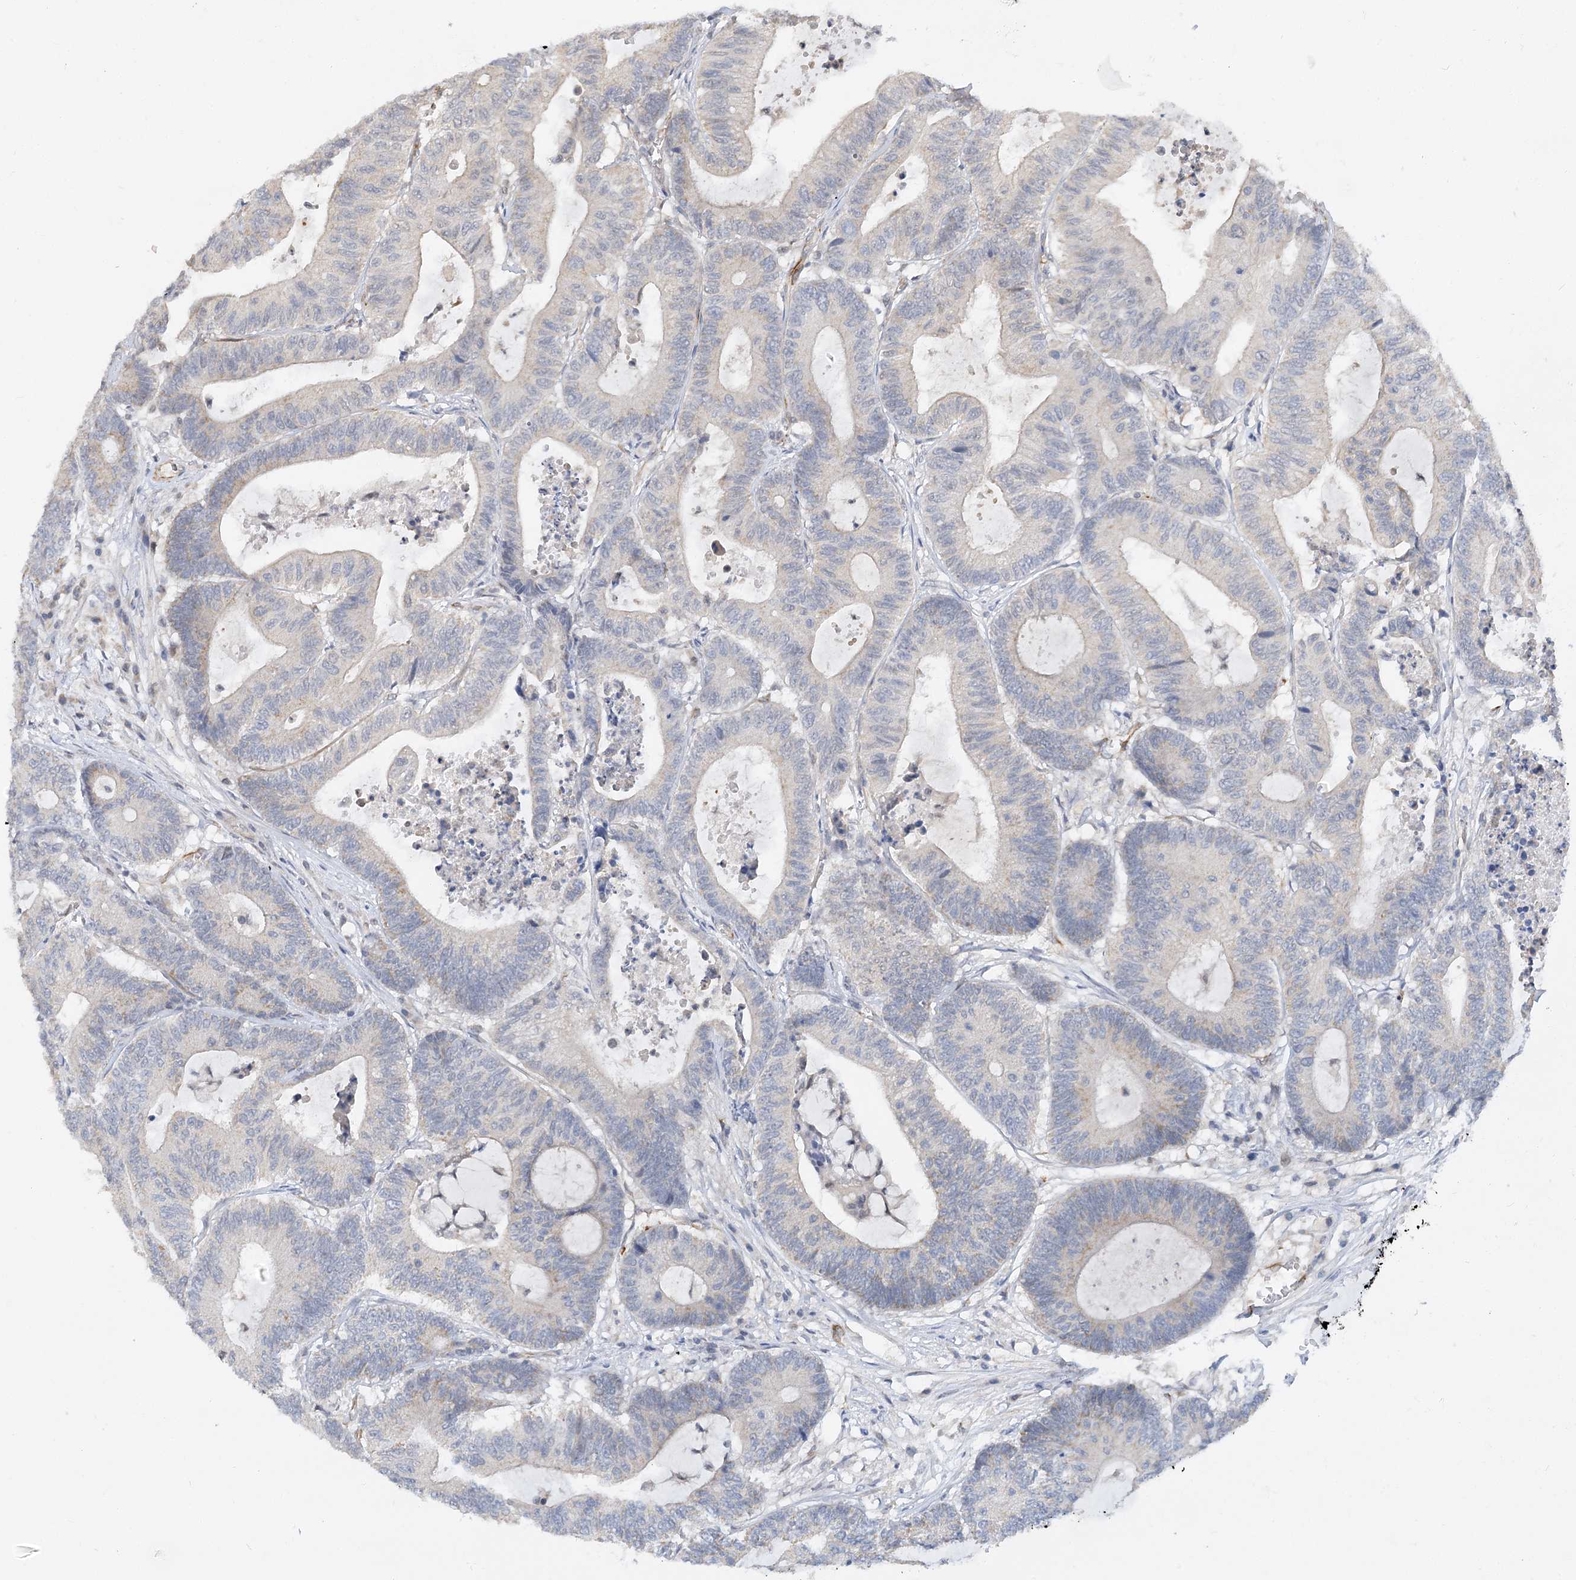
{"staining": {"intensity": "negative", "quantity": "none", "location": "none"}, "tissue": "colorectal cancer", "cell_type": "Tumor cells", "image_type": "cancer", "snomed": [{"axis": "morphology", "description": "Adenocarcinoma, NOS"}, {"axis": "topography", "description": "Colon"}], "caption": "DAB (3,3'-diaminobenzidine) immunohistochemical staining of colorectal cancer (adenocarcinoma) exhibits no significant positivity in tumor cells.", "gene": "NELL2", "patient": {"sex": "female", "age": 84}}